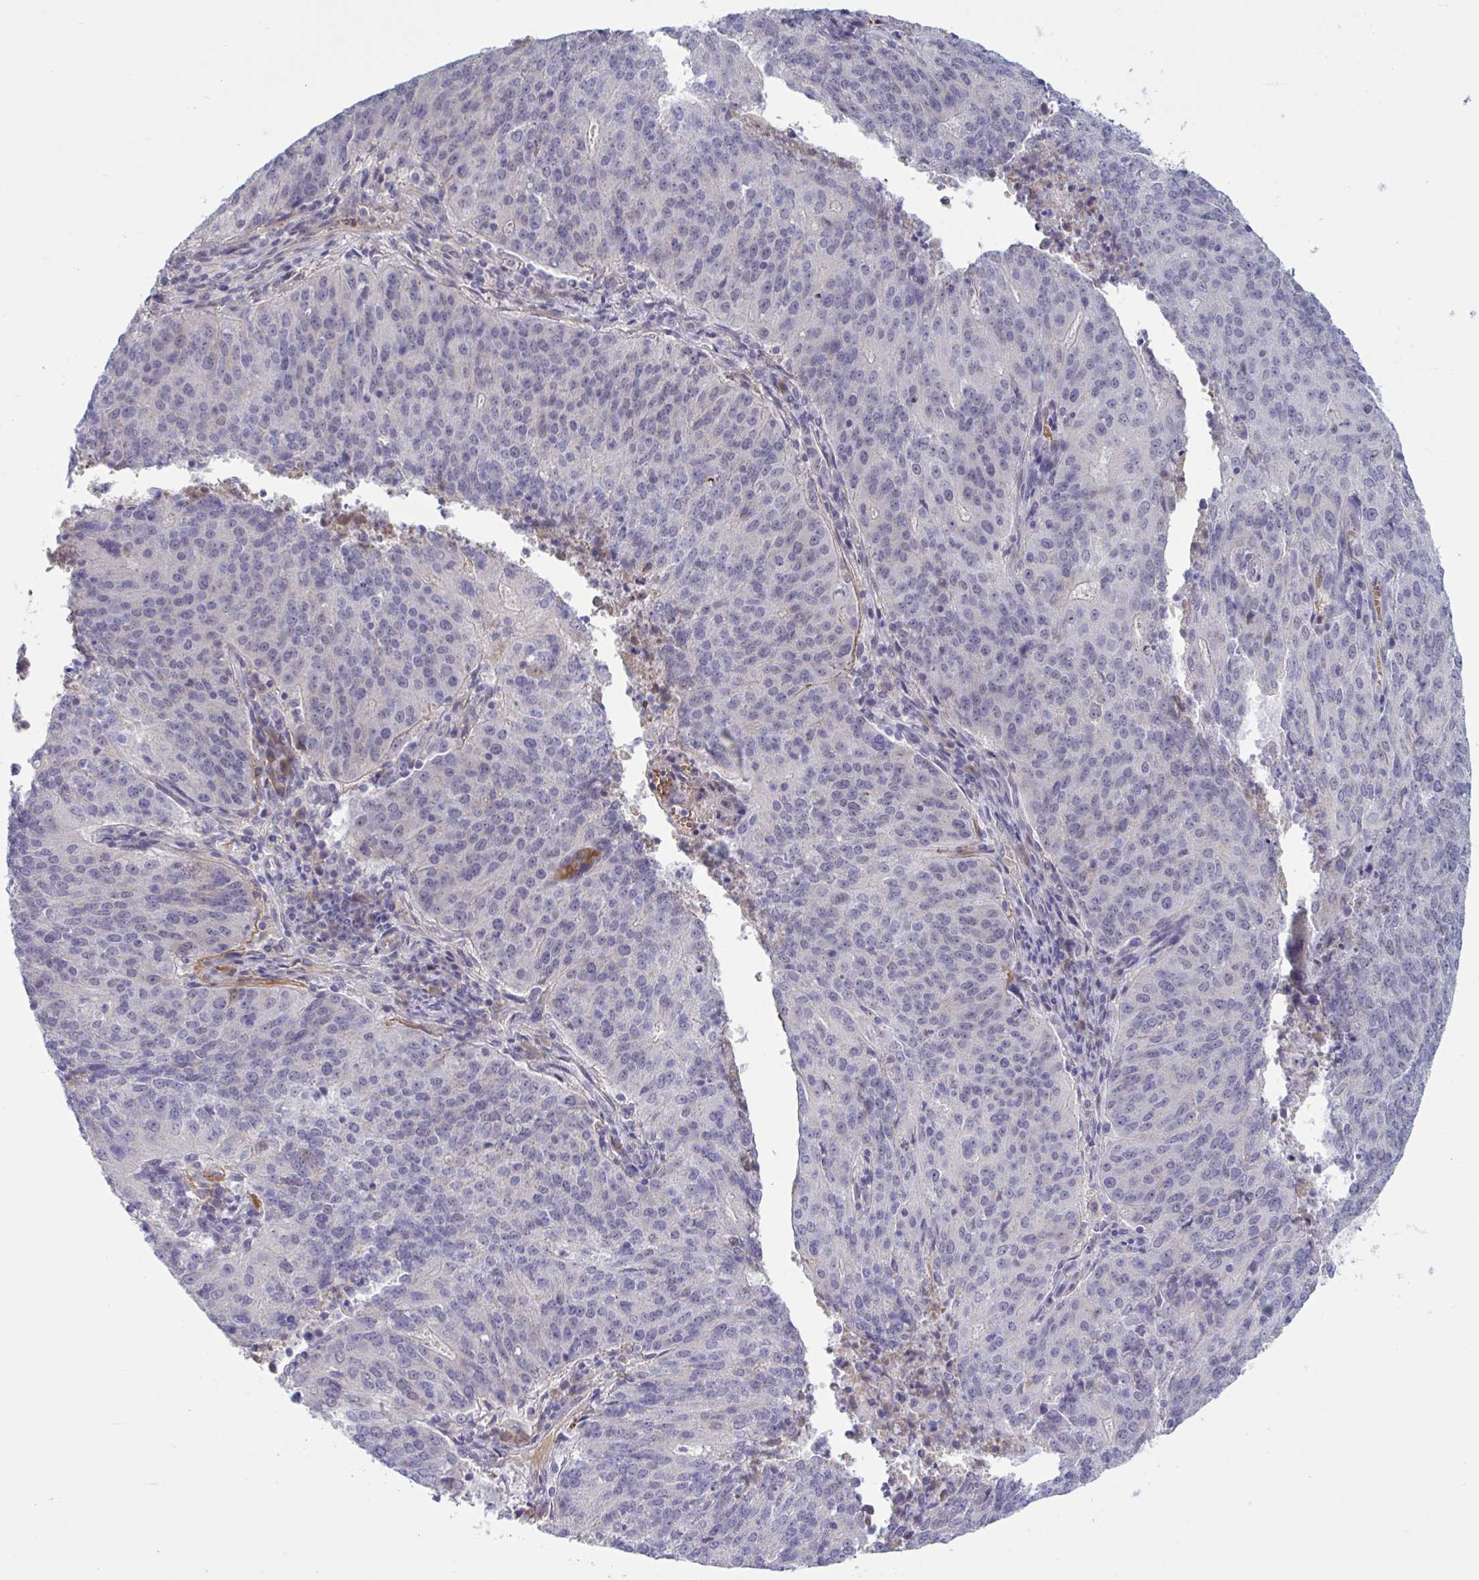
{"staining": {"intensity": "negative", "quantity": "none", "location": "none"}, "tissue": "endometrial cancer", "cell_type": "Tumor cells", "image_type": "cancer", "snomed": [{"axis": "morphology", "description": "Adenocarcinoma, NOS"}, {"axis": "topography", "description": "Endometrium"}], "caption": "This is an IHC histopathology image of human adenocarcinoma (endometrial). There is no staining in tumor cells.", "gene": "CNGB3", "patient": {"sex": "female", "age": 82}}